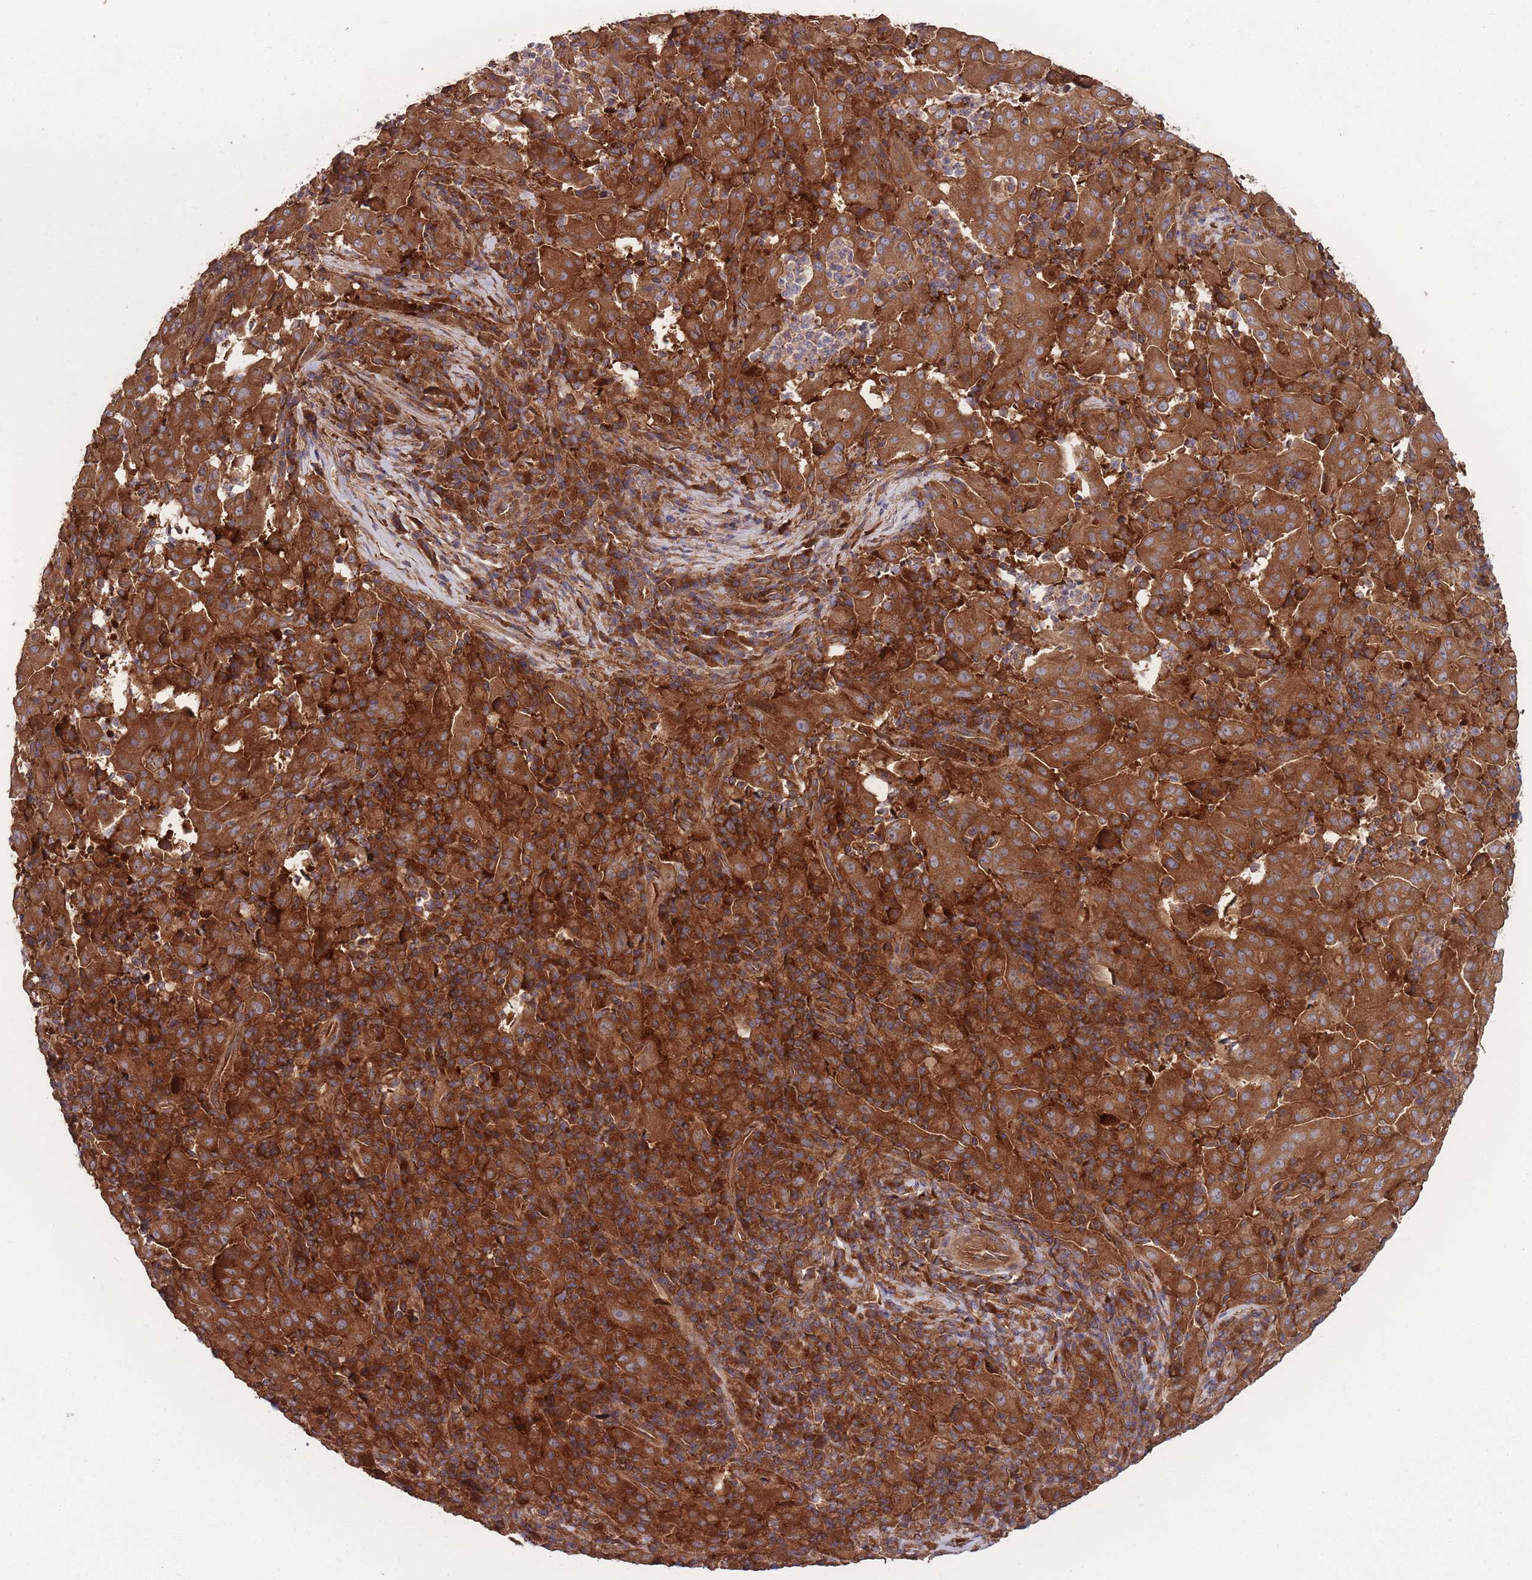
{"staining": {"intensity": "strong", "quantity": ">75%", "location": "cytoplasmic/membranous"}, "tissue": "pancreatic cancer", "cell_type": "Tumor cells", "image_type": "cancer", "snomed": [{"axis": "morphology", "description": "Adenocarcinoma, NOS"}, {"axis": "topography", "description": "Pancreas"}], "caption": "Protein analysis of pancreatic cancer (adenocarcinoma) tissue demonstrates strong cytoplasmic/membranous expression in approximately >75% of tumor cells.", "gene": "ZPR1", "patient": {"sex": "male", "age": 63}}